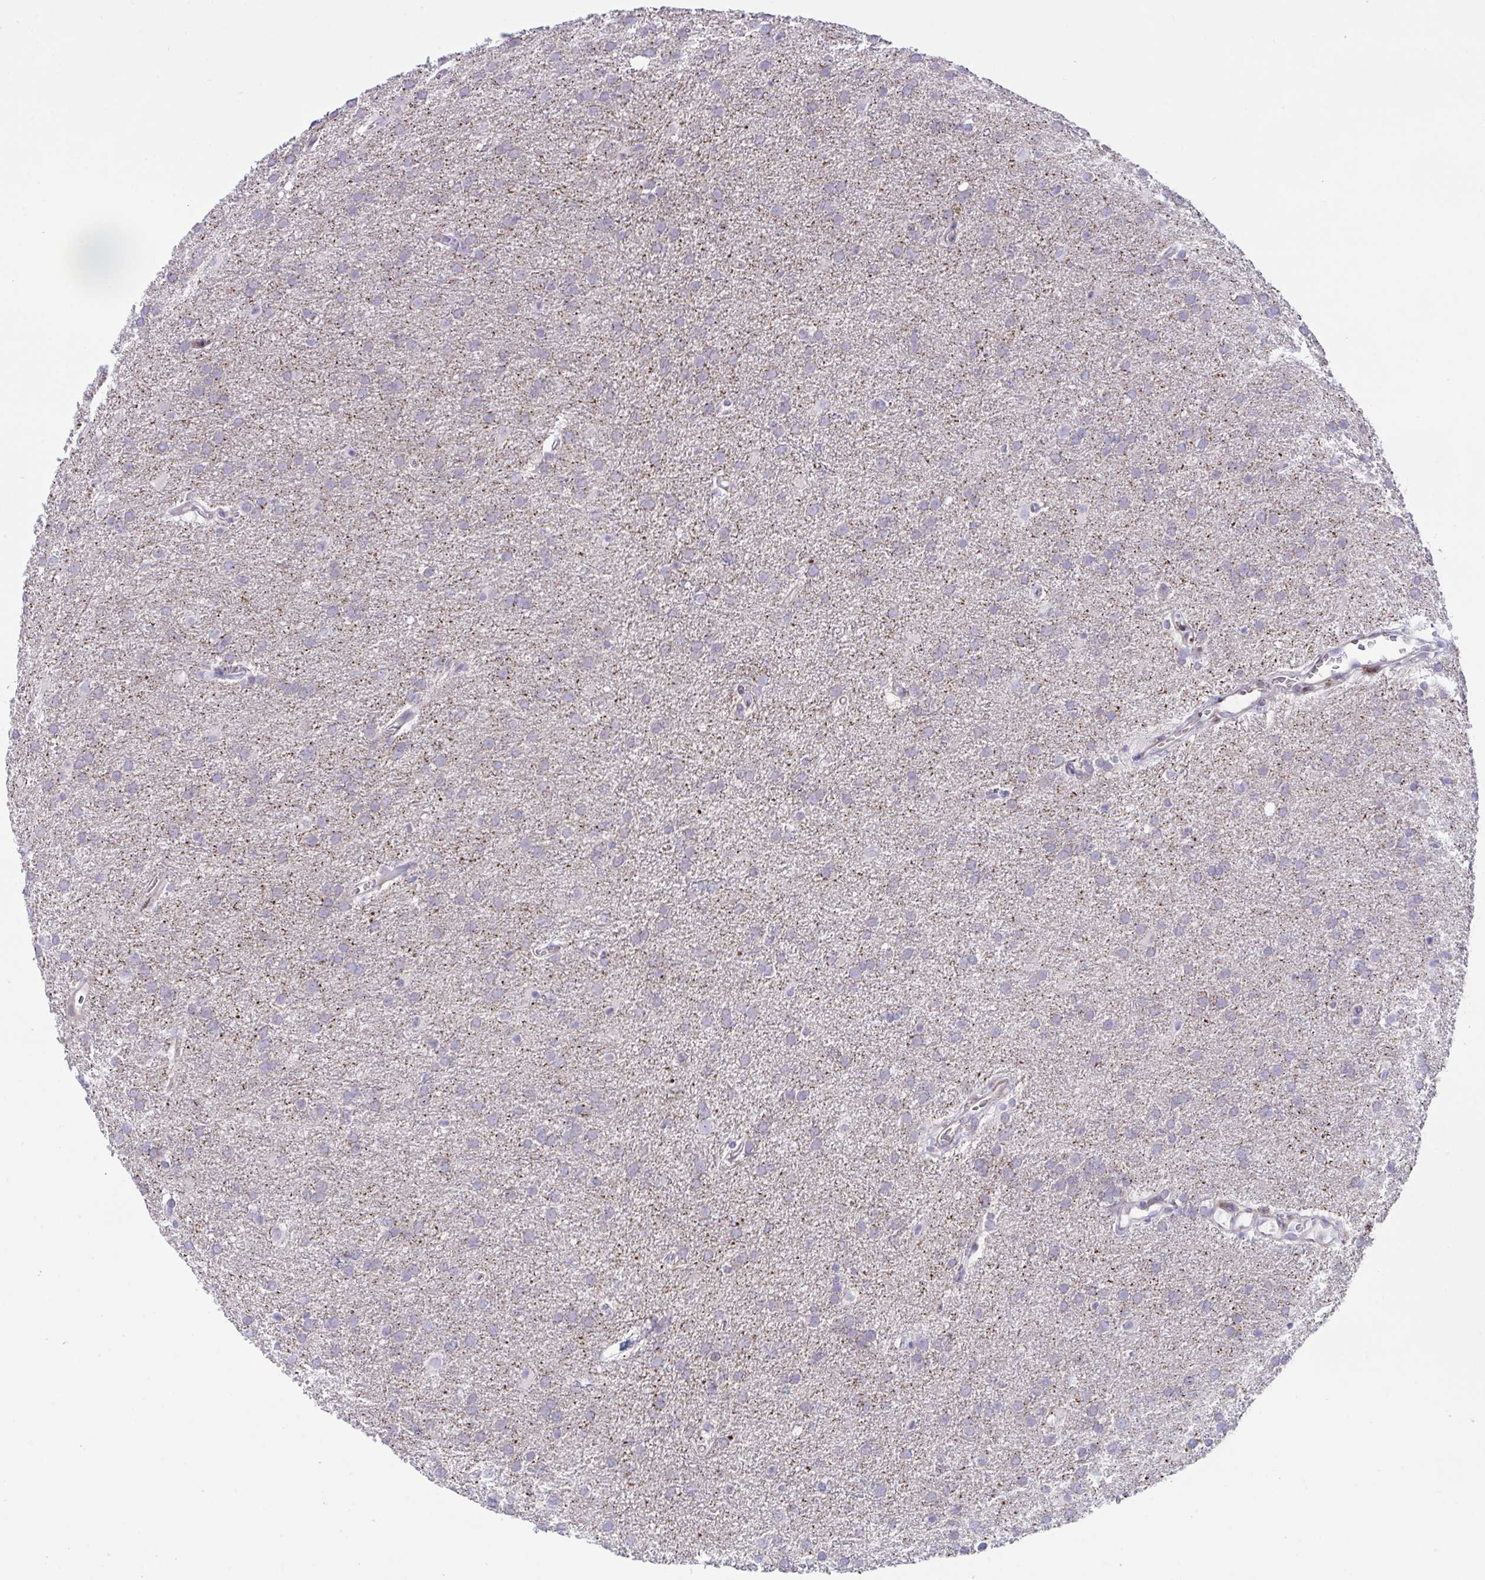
{"staining": {"intensity": "negative", "quantity": "none", "location": "none"}, "tissue": "glioma", "cell_type": "Tumor cells", "image_type": "cancer", "snomed": [{"axis": "morphology", "description": "Glioma, malignant, Low grade"}, {"axis": "topography", "description": "Brain"}], "caption": "This is a image of immunohistochemistry (IHC) staining of malignant low-grade glioma, which shows no positivity in tumor cells. (IHC, brightfield microscopy, high magnification).", "gene": "PPIH", "patient": {"sex": "female", "age": 32}}